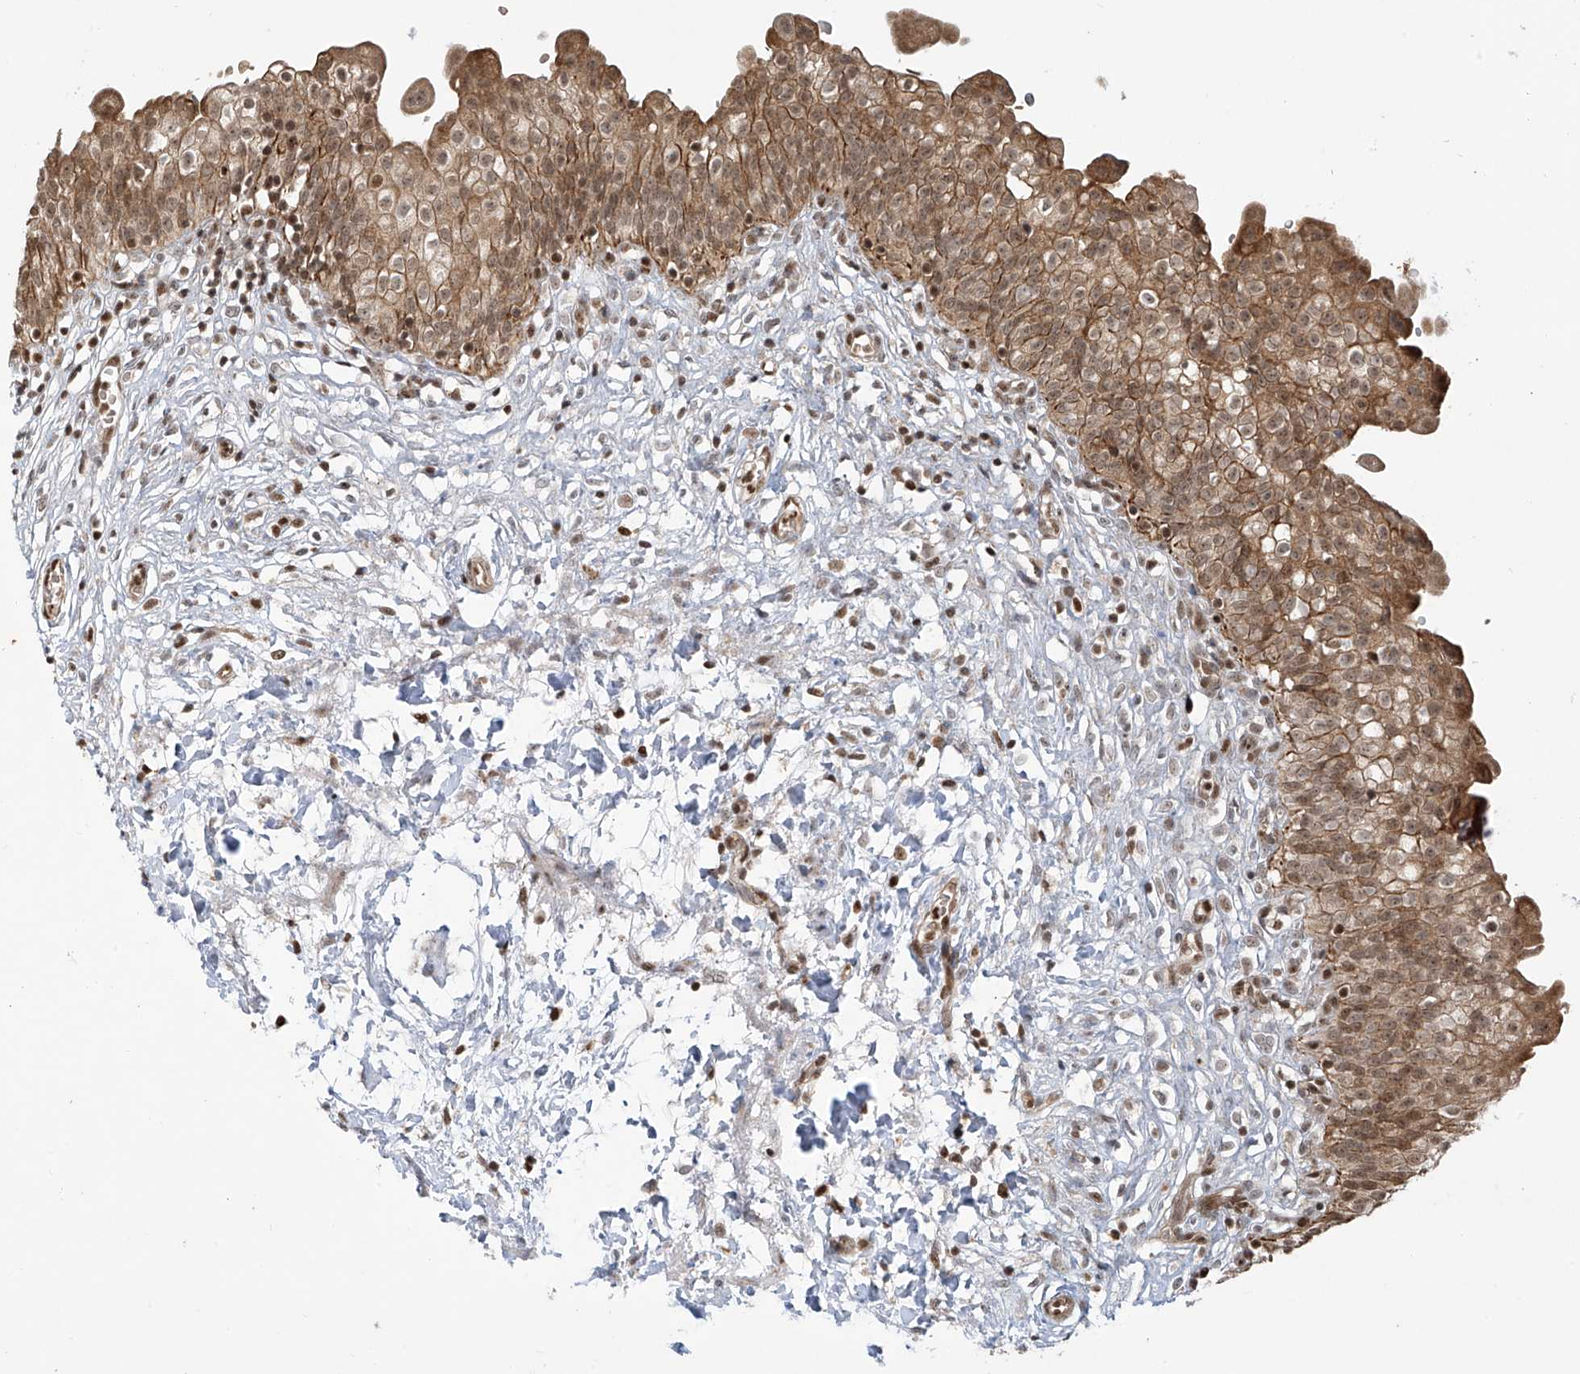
{"staining": {"intensity": "moderate", "quantity": ">75%", "location": "cytoplasmic/membranous,nuclear"}, "tissue": "urinary bladder", "cell_type": "Urothelial cells", "image_type": "normal", "snomed": [{"axis": "morphology", "description": "Normal tissue, NOS"}, {"axis": "topography", "description": "Urinary bladder"}], "caption": "Urinary bladder stained with DAB (3,3'-diaminobenzidine) immunohistochemistry shows medium levels of moderate cytoplasmic/membranous,nuclear positivity in approximately >75% of urothelial cells.", "gene": "VMP1", "patient": {"sex": "male", "age": 55}}